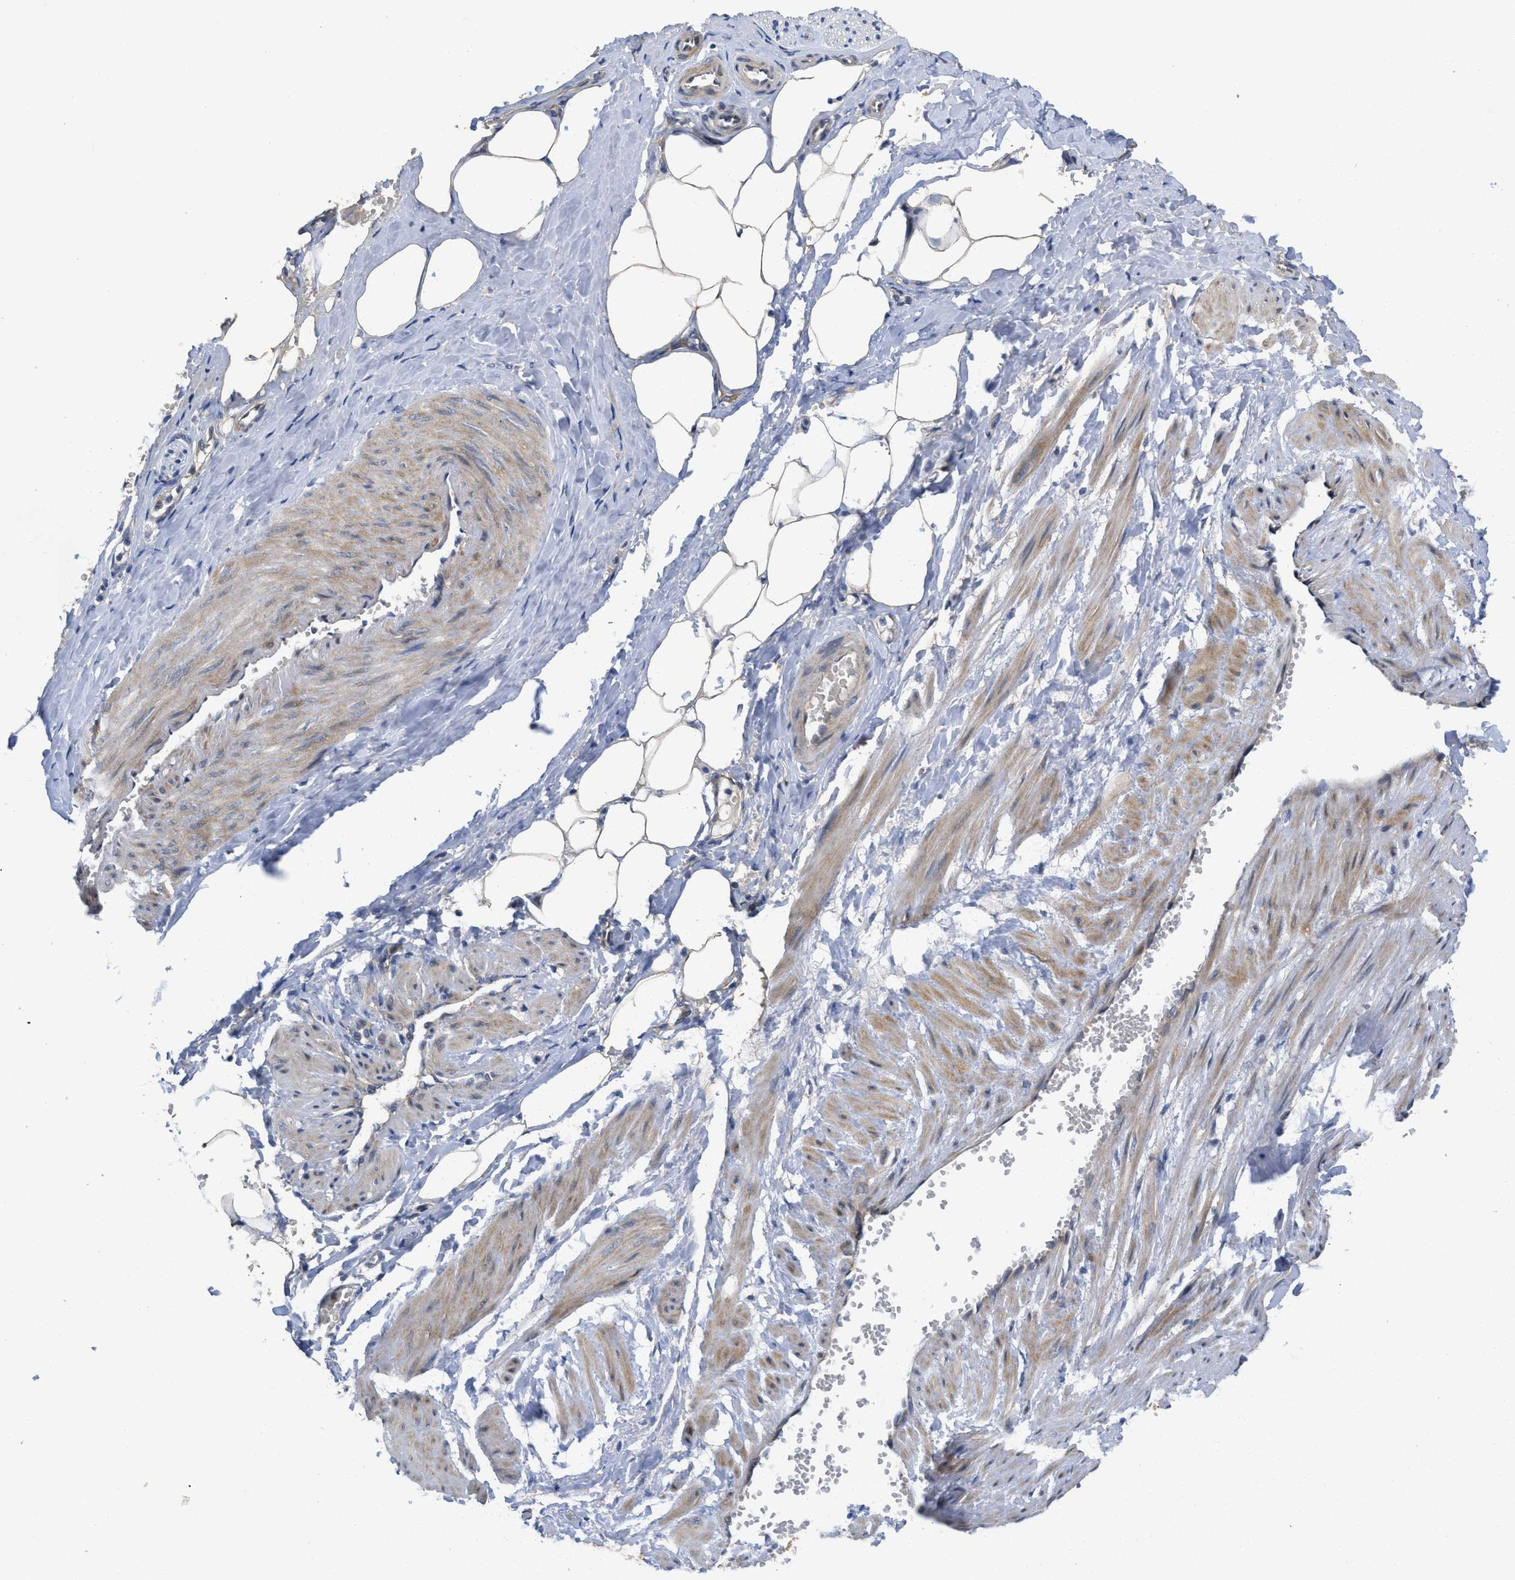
{"staining": {"intensity": "moderate", "quantity": ">75%", "location": "cytoplasmic/membranous"}, "tissue": "adipose tissue", "cell_type": "Adipocytes", "image_type": "normal", "snomed": [{"axis": "morphology", "description": "Normal tissue, NOS"}, {"axis": "topography", "description": "Soft tissue"}, {"axis": "topography", "description": "Vascular tissue"}], "caption": "Immunohistochemical staining of unremarkable adipose tissue reveals medium levels of moderate cytoplasmic/membranous staining in about >75% of adipocytes.", "gene": "CDPF1", "patient": {"sex": "female", "age": 35}}